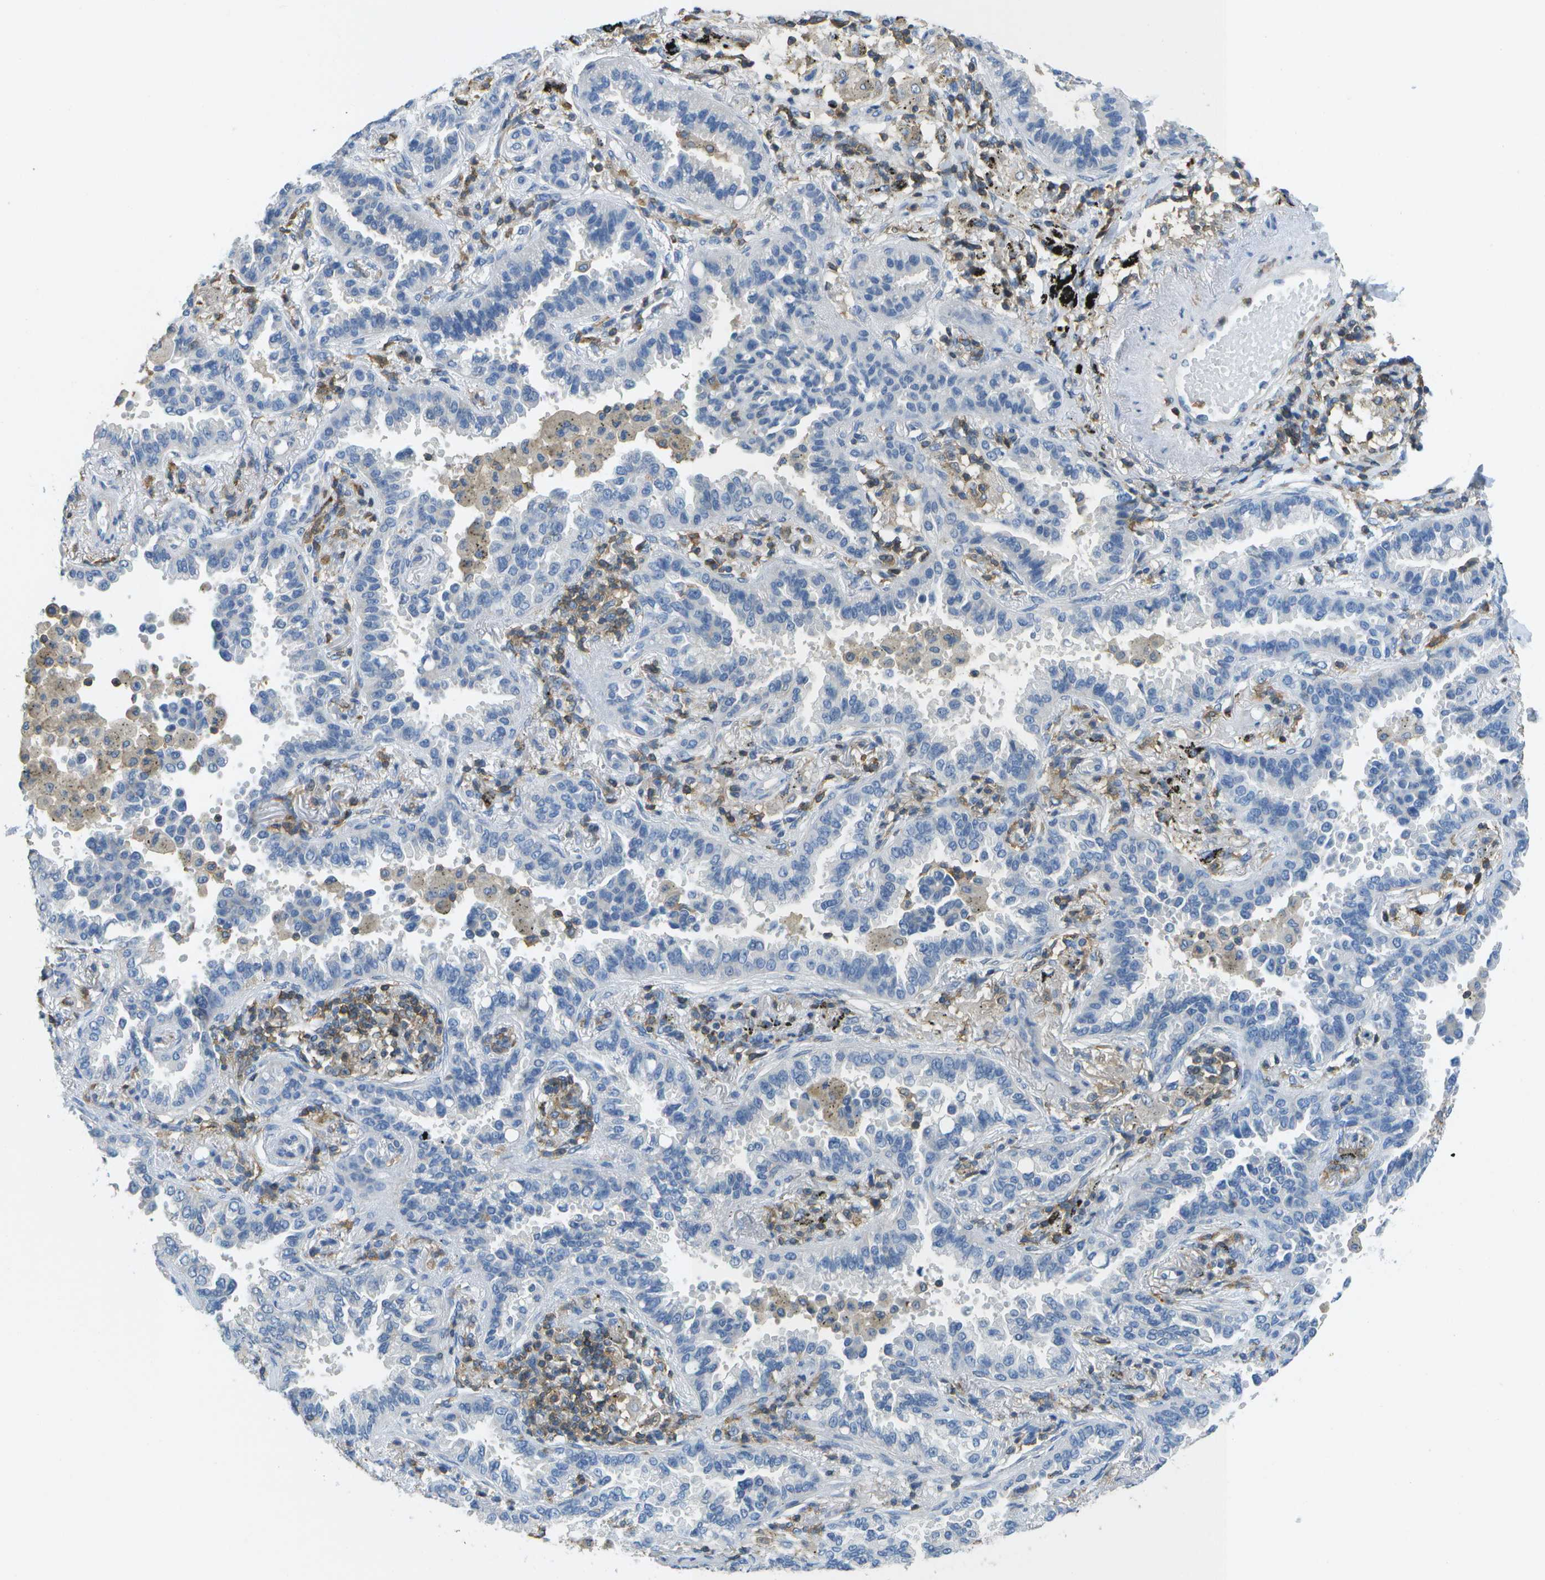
{"staining": {"intensity": "negative", "quantity": "none", "location": "none"}, "tissue": "lung cancer", "cell_type": "Tumor cells", "image_type": "cancer", "snomed": [{"axis": "morphology", "description": "Normal tissue, NOS"}, {"axis": "morphology", "description": "Adenocarcinoma, NOS"}, {"axis": "topography", "description": "Lung"}], "caption": "Micrograph shows no protein positivity in tumor cells of lung adenocarcinoma tissue.", "gene": "RCSD1", "patient": {"sex": "male", "age": 59}}